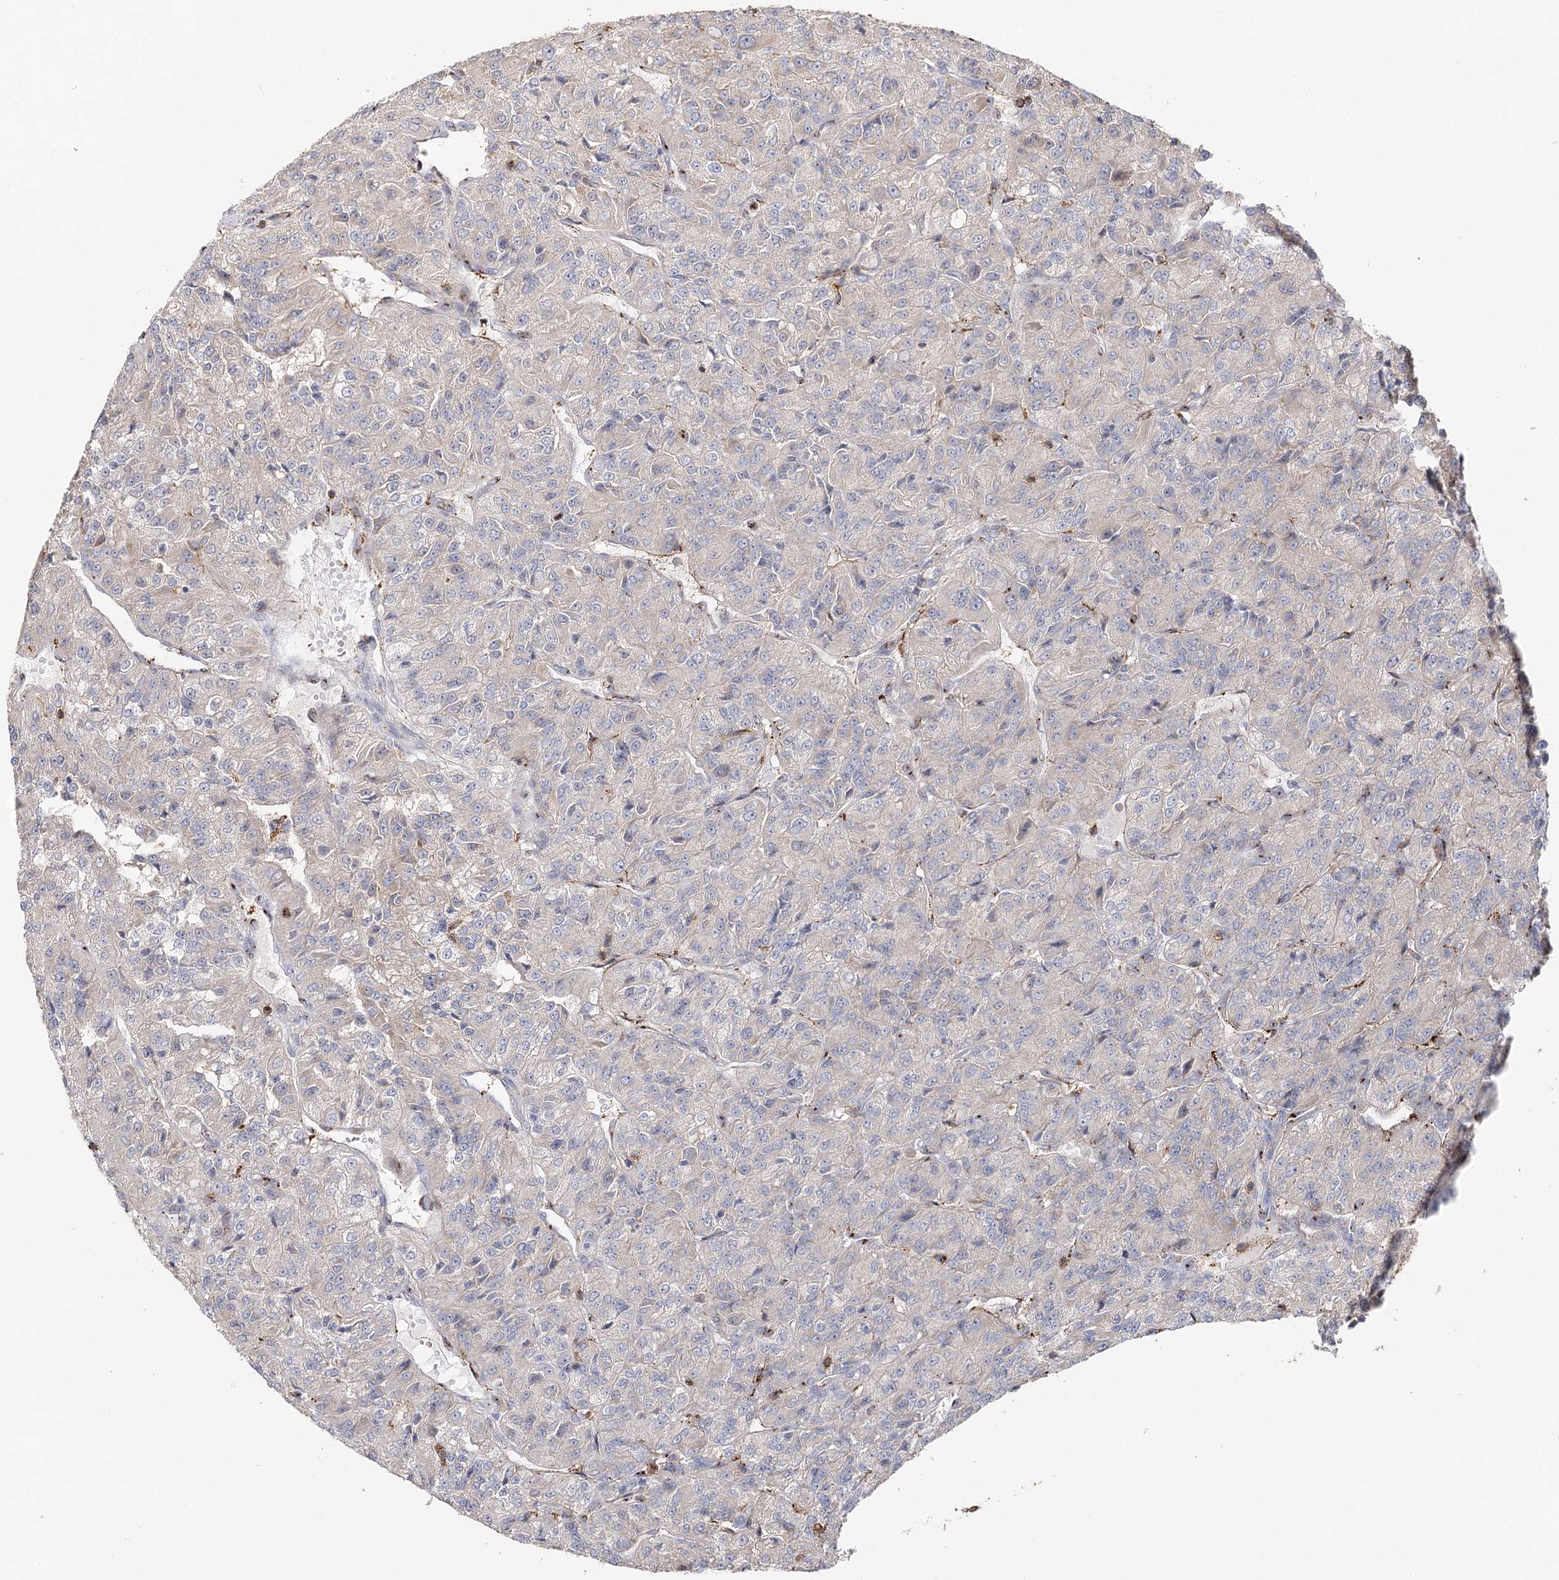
{"staining": {"intensity": "weak", "quantity": "<25%", "location": "cytoplasmic/membranous"}, "tissue": "renal cancer", "cell_type": "Tumor cells", "image_type": "cancer", "snomed": [{"axis": "morphology", "description": "Adenocarcinoma, NOS"}, {"axis": "topography", "description": "Kidney"}], "caption": "This is an IHC photomicrograph of human renal cancer (adenocarcinoma). There is no positivity in tumor cells.", "gene": "SEC24B", "patient": {"sex": "female", "age": 63}}